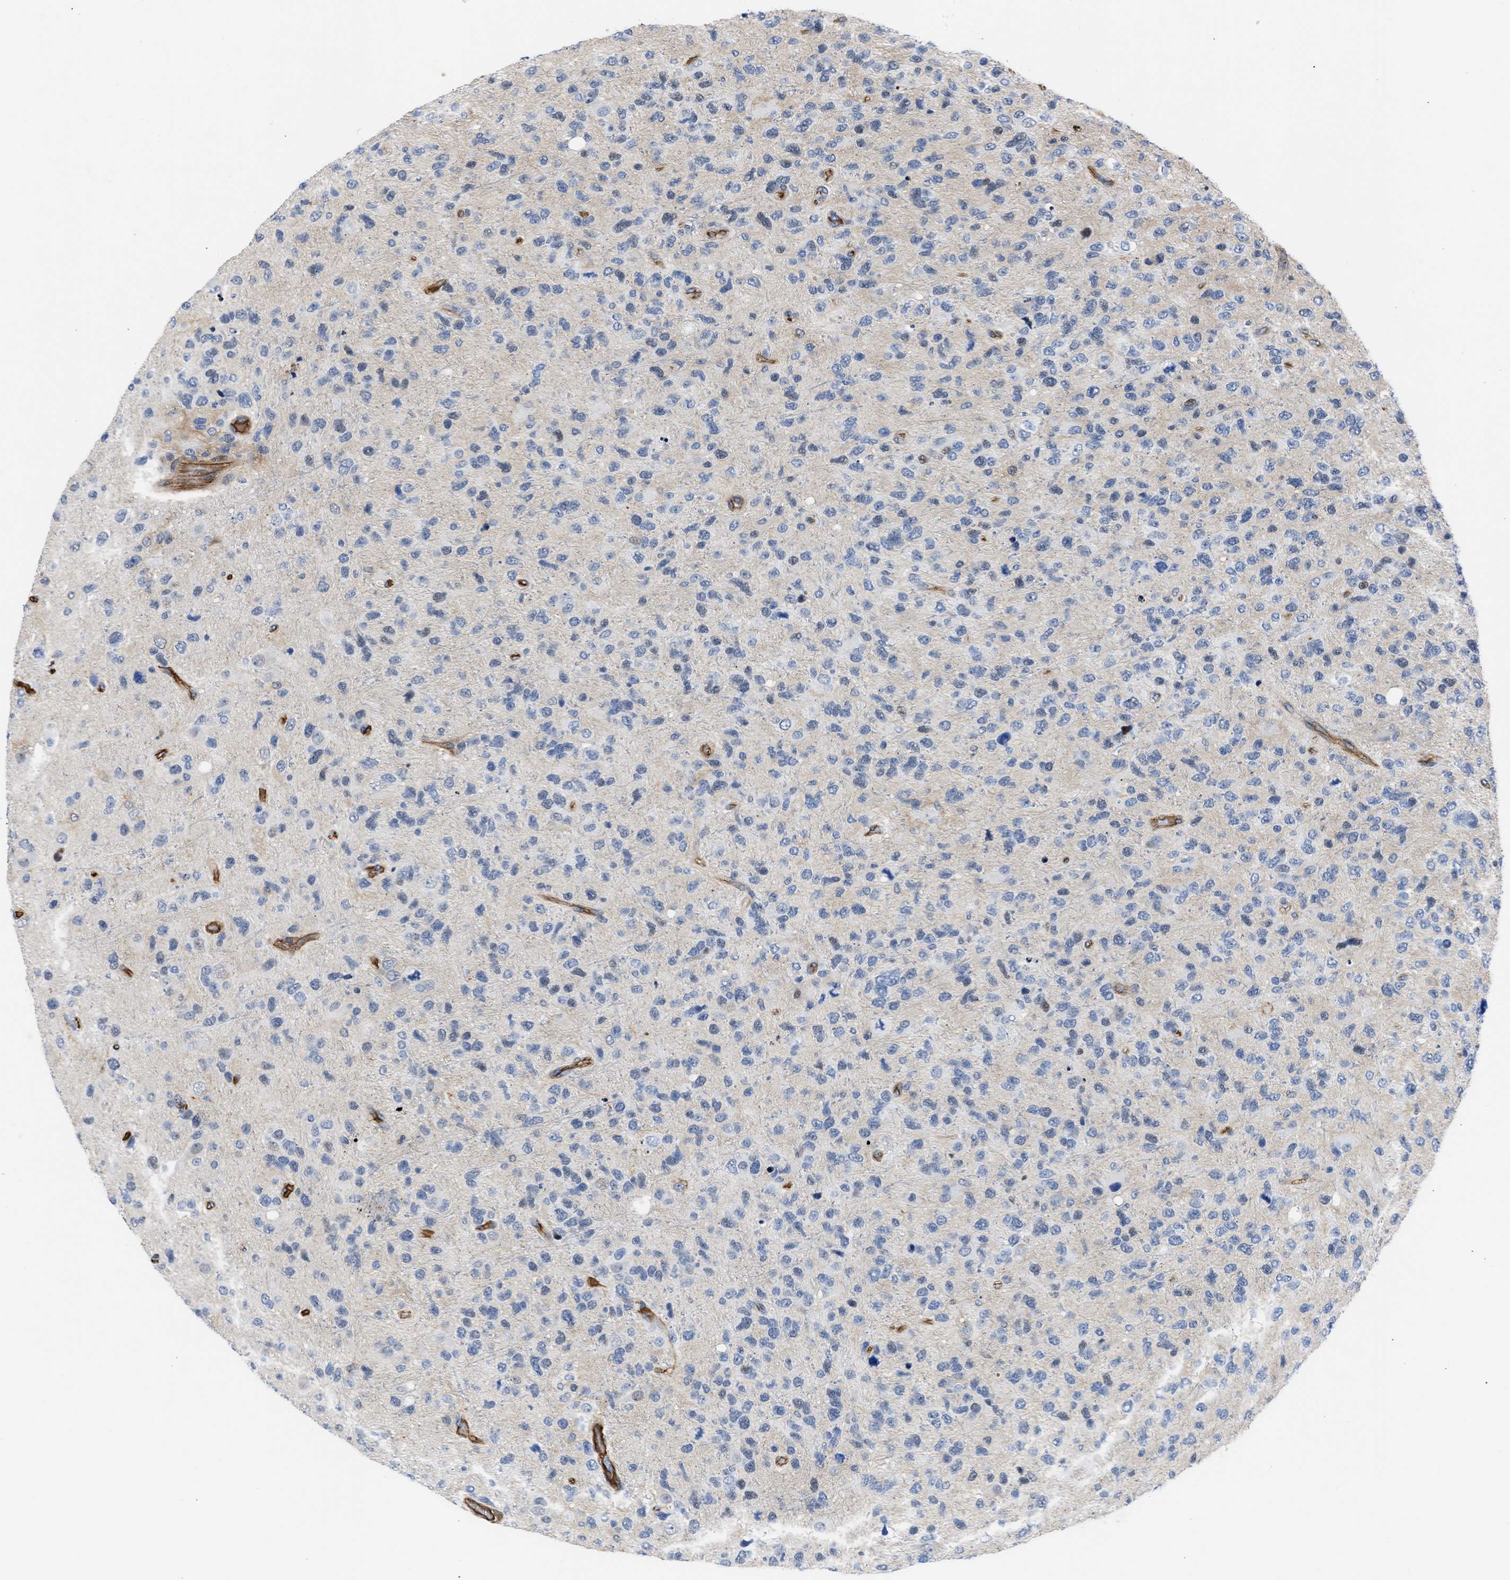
{"staining": {"intensity": "negative", "quantity": "none", "location": "none"}, "tissue": "glioma", "cell_type": "Tumor cells", "image_type": "cancer", "snomed": [{"axis": "morphology", "description": "Glioma, malignant, High grade"}, {"axis": "topography", "description": "Brain"}], "caption": "An immunohistochemistry (IHC) histopathology image of glioma is shown. There is no staining in tumor cells of glioma. (DAB immunohistochemistry visualized using brightfield microscopy, high magnification).", "gene": "MAS1L", "patient": {"sex": "female", "age": 58}}